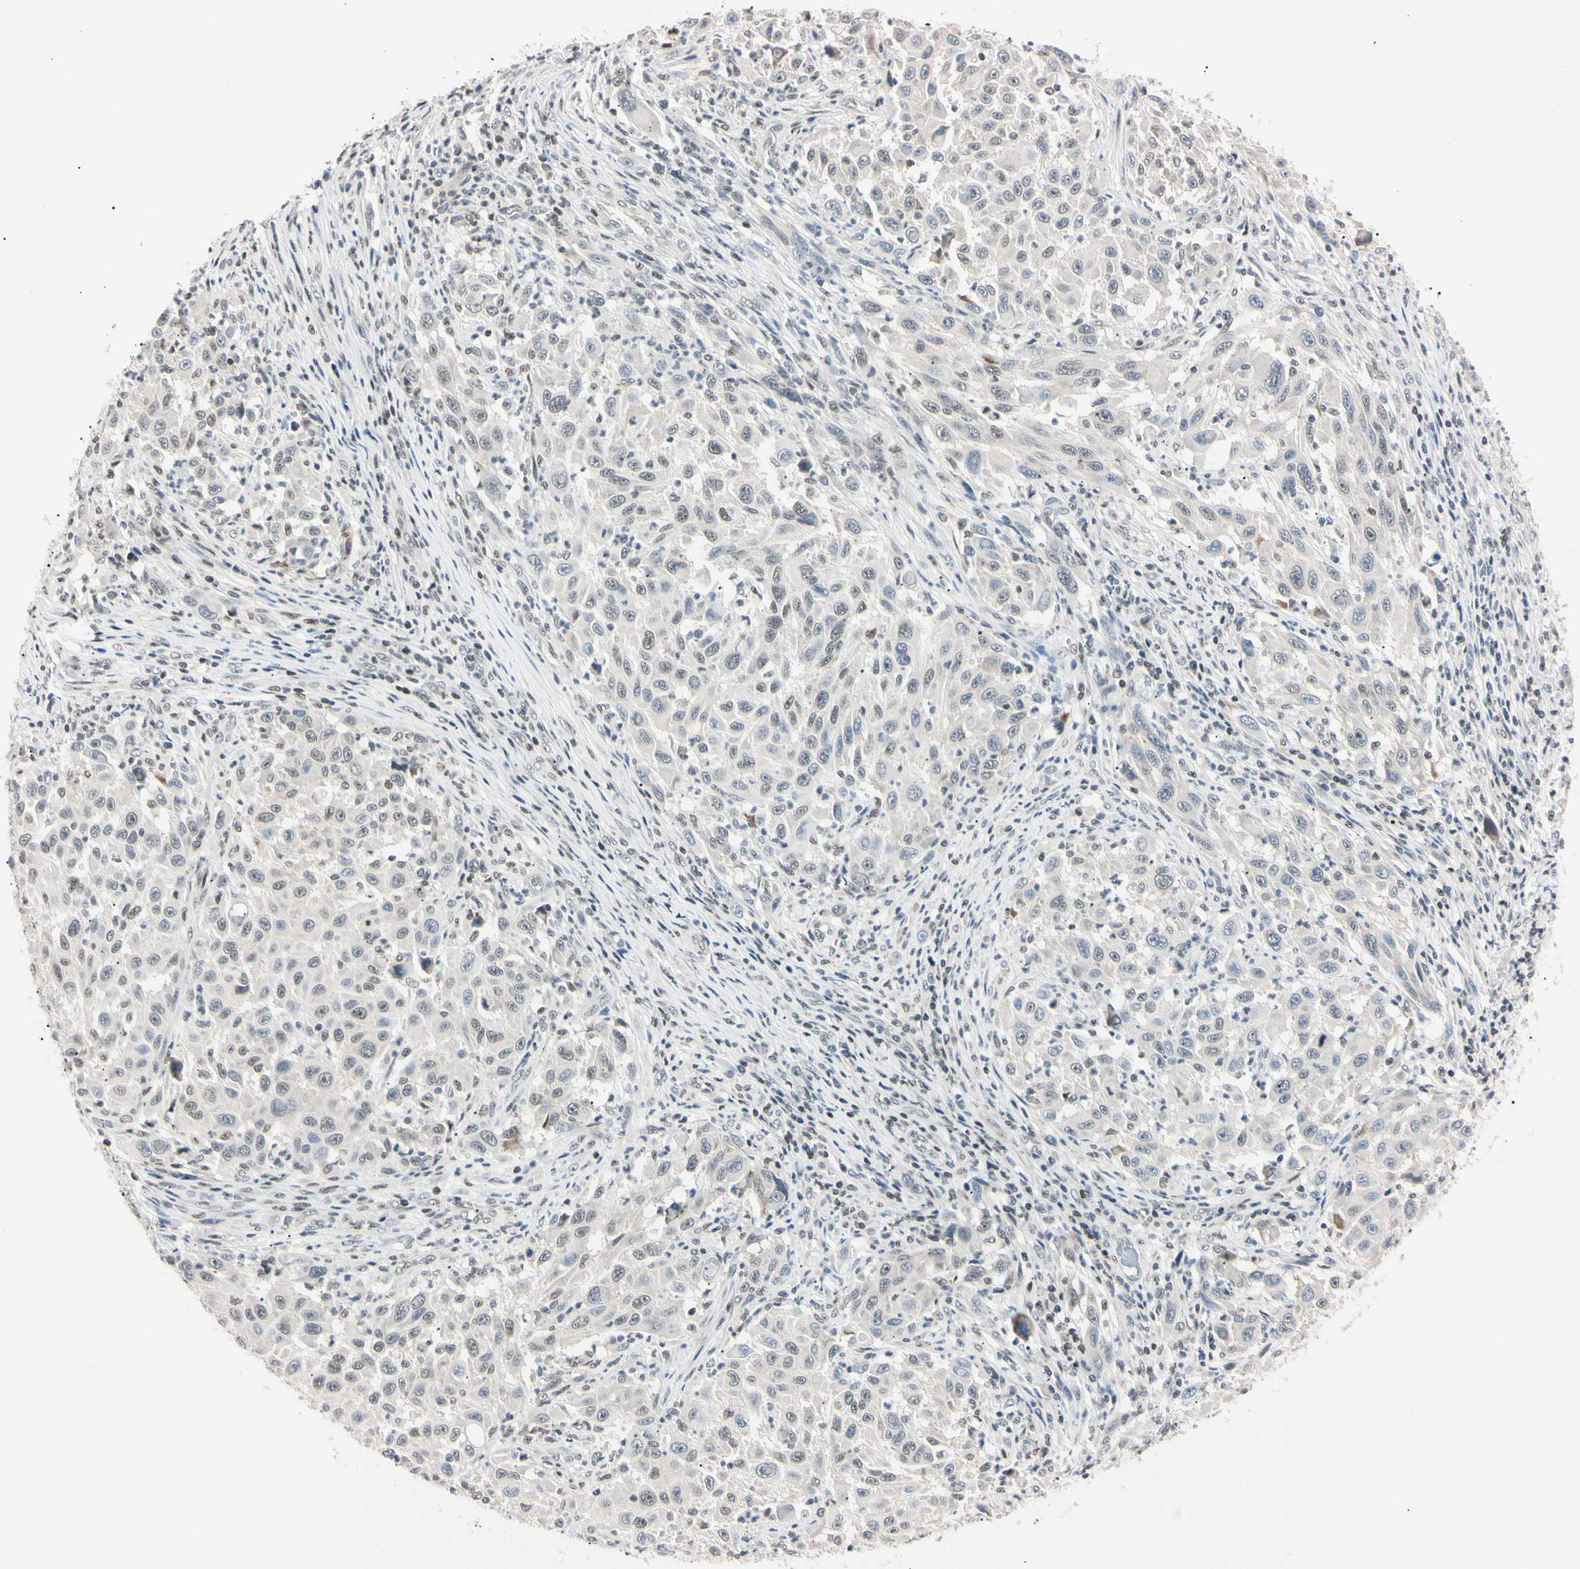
{"staining": {"intensity": "weak", "quantity": "25%-75%", "location": "cytoplasmic/membranous"}, "tissue": "melanoma", "cell_type": "Tumor cells", "image_type": "cancer", "snomed": [{"axis": "morphology", "description": "Malignant melanoma, Metastatic site"}, {"axis": "topography", "description": "Lymph node"}], "caption": "An IHC photomicrograph of neoplastic tissue is shown. Protein staining in brown labels weak cytoplasmic/membranous positivity in melanoma within tumor cells. (Stains: DAB (3,3'-diaminobenzidine) in brown, nuclei in blue, Microscopy: brightfield microscopy at high magnification).", "gene": "C1orf174", "patient": {"sex": "male", "age": 61}}